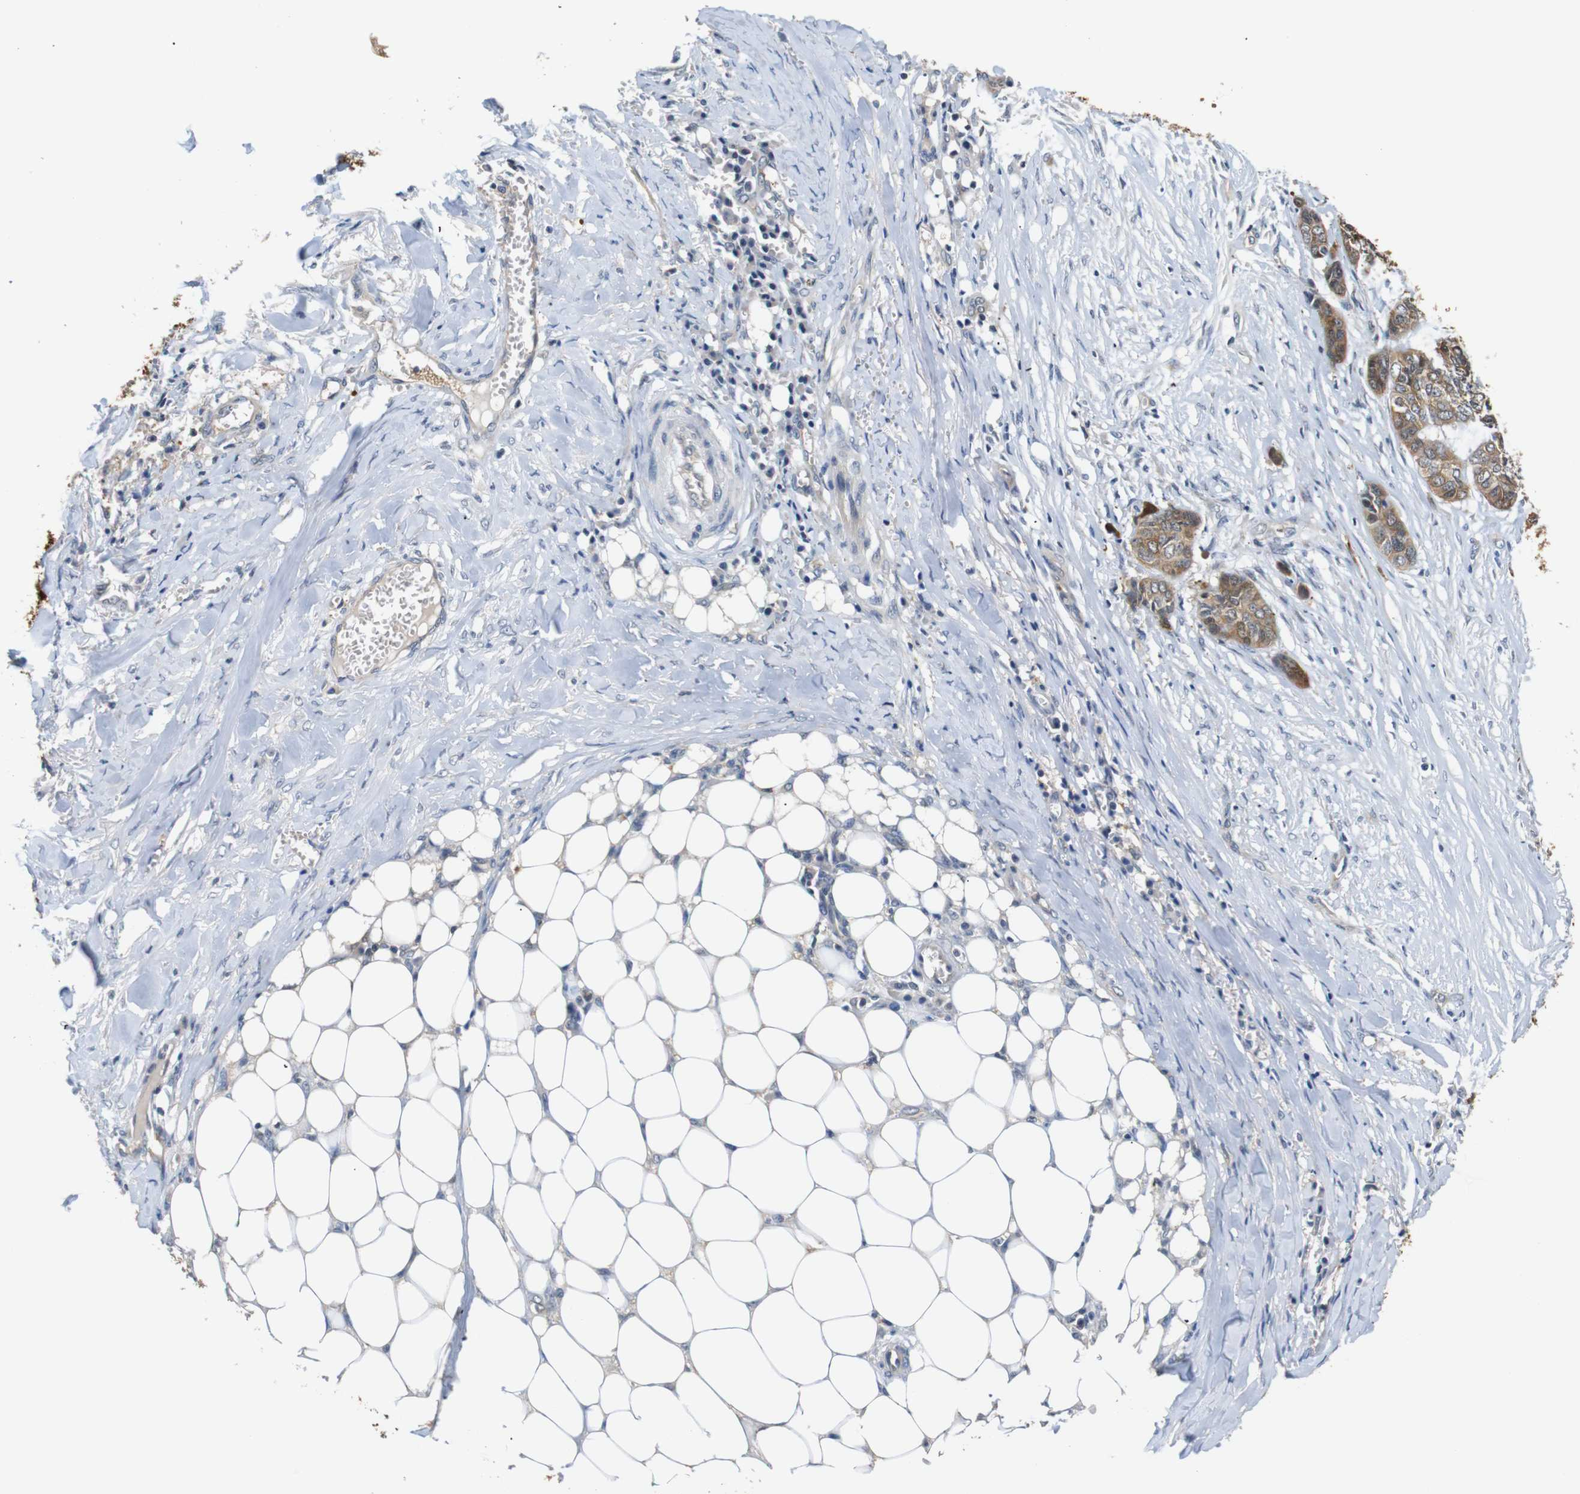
{"staining": {"intensity": "moderate", "quantity": ">75%", "location": "cytoplasmic/membranous"}, "tissue": "skin cancer", "cell_type": "Tumor cells", "image_type": "cancer", "snomed": [{"axis": "morphology", "description": "Basal cell carcinoma"}, {"axis": "topography", "description": "Skin"}], "caption": "The histopathology image exhibits immunohistochemical staining of skin basal cell carcinoma. There is moderate cytoplasmic/membranous expression is identified in approximately >75% of tumor cells. Using DAB (brown) and hematoxylin (blue) stains, captured at high magnification using brightfield microscopy.", "gene": "SFN", "patient": {"sex": "female", "age": 64}}